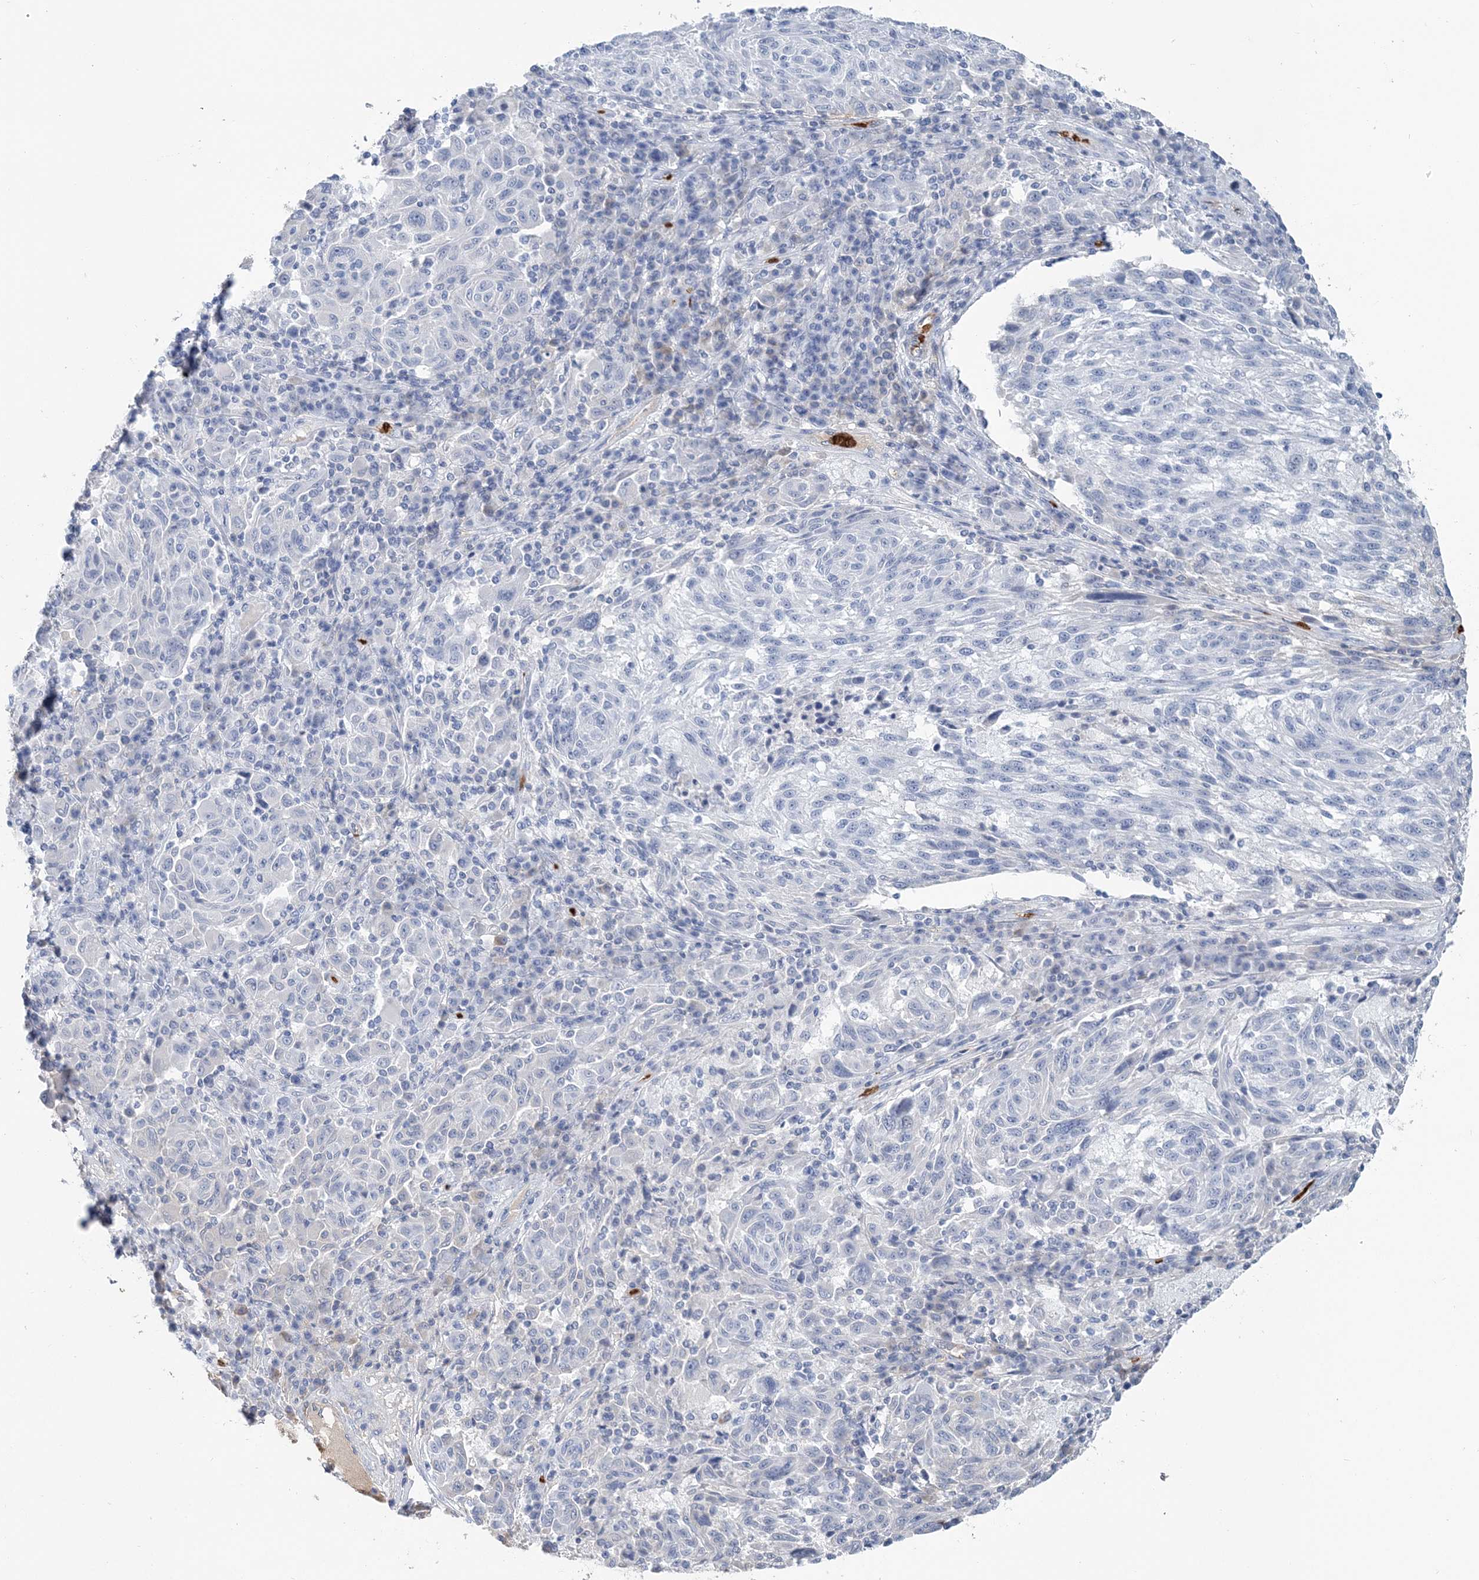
{"staining": {"intensity": "negative", "quantity": "none", "location": "none"}, "tissue": "melanoma", "cell_type": "Tumor cells", "image_type": "cancer", "snomed": [{"axis": "morphology", "description": "Malignant melanoma, NOS"}, {"axis": "topography", "description": "Skin"}], "caption": "A photomicrograph of human malignant melanoma is negative for staining in tumor cells. Brightfield microscopy of immunohistochemistry stained with DAB (brown) and hematoxylin (blue), captured at high magnification.", "gene": "HBD", "patient": {"sex": "male", "age": 53}}